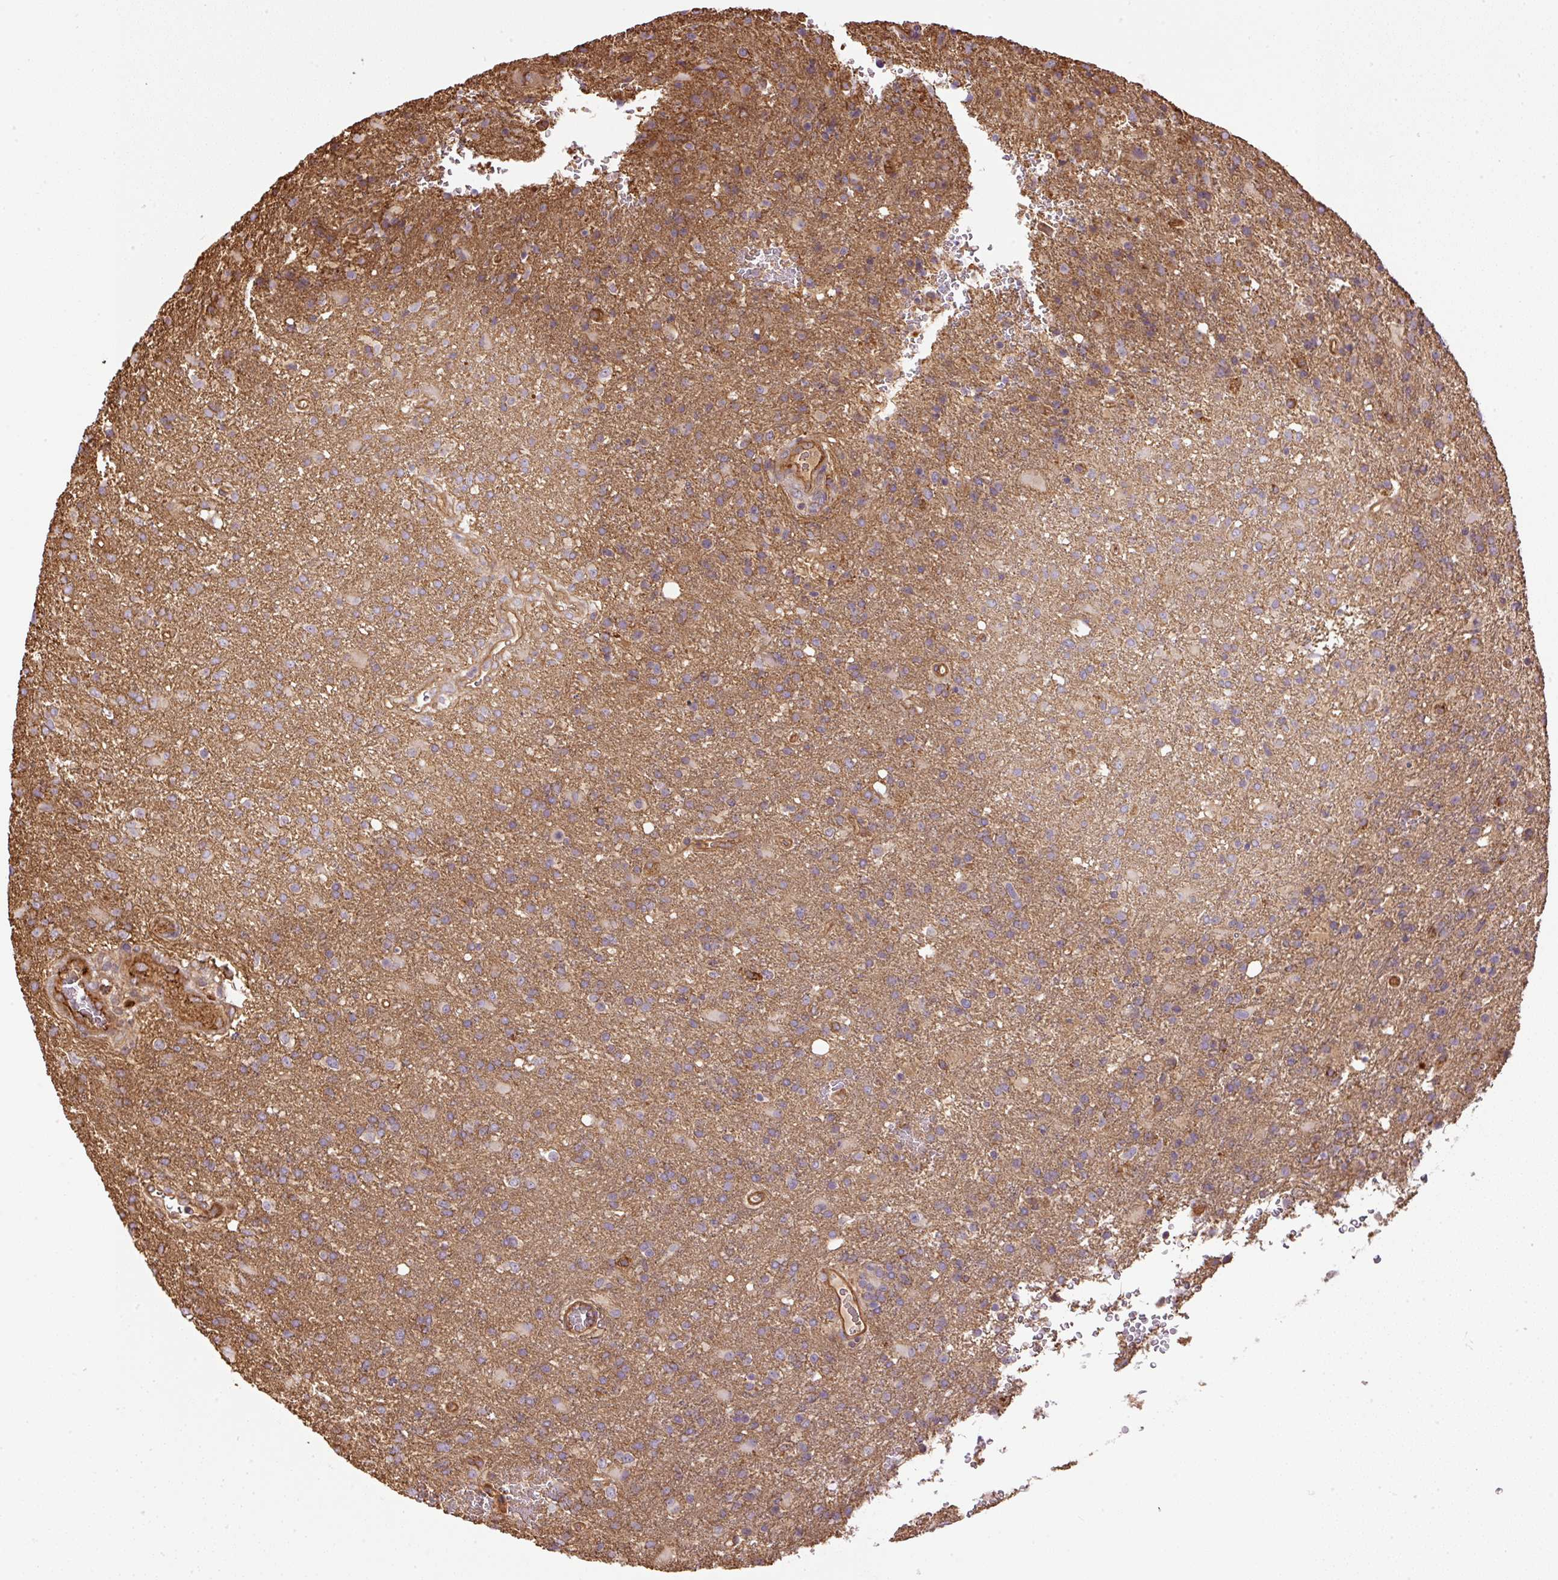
{"staining": {"intensity": "negative", "quantity": "none", "location": "none"}, "tissue": "glioma", "cell_type": "Tumor cells", "image_type": "cancer", "snomed": [{"axis": "morphology", "description": "Glioma, malignant, High grade"}, {"axis": "topography", "description": "Brain"}], "caption": "IHC image of human glioma stained for a protein (brown), which displays no staining in tumor cells.", "gene": "B3GALT5", "patient": {"sex": "female", "age": 74}}